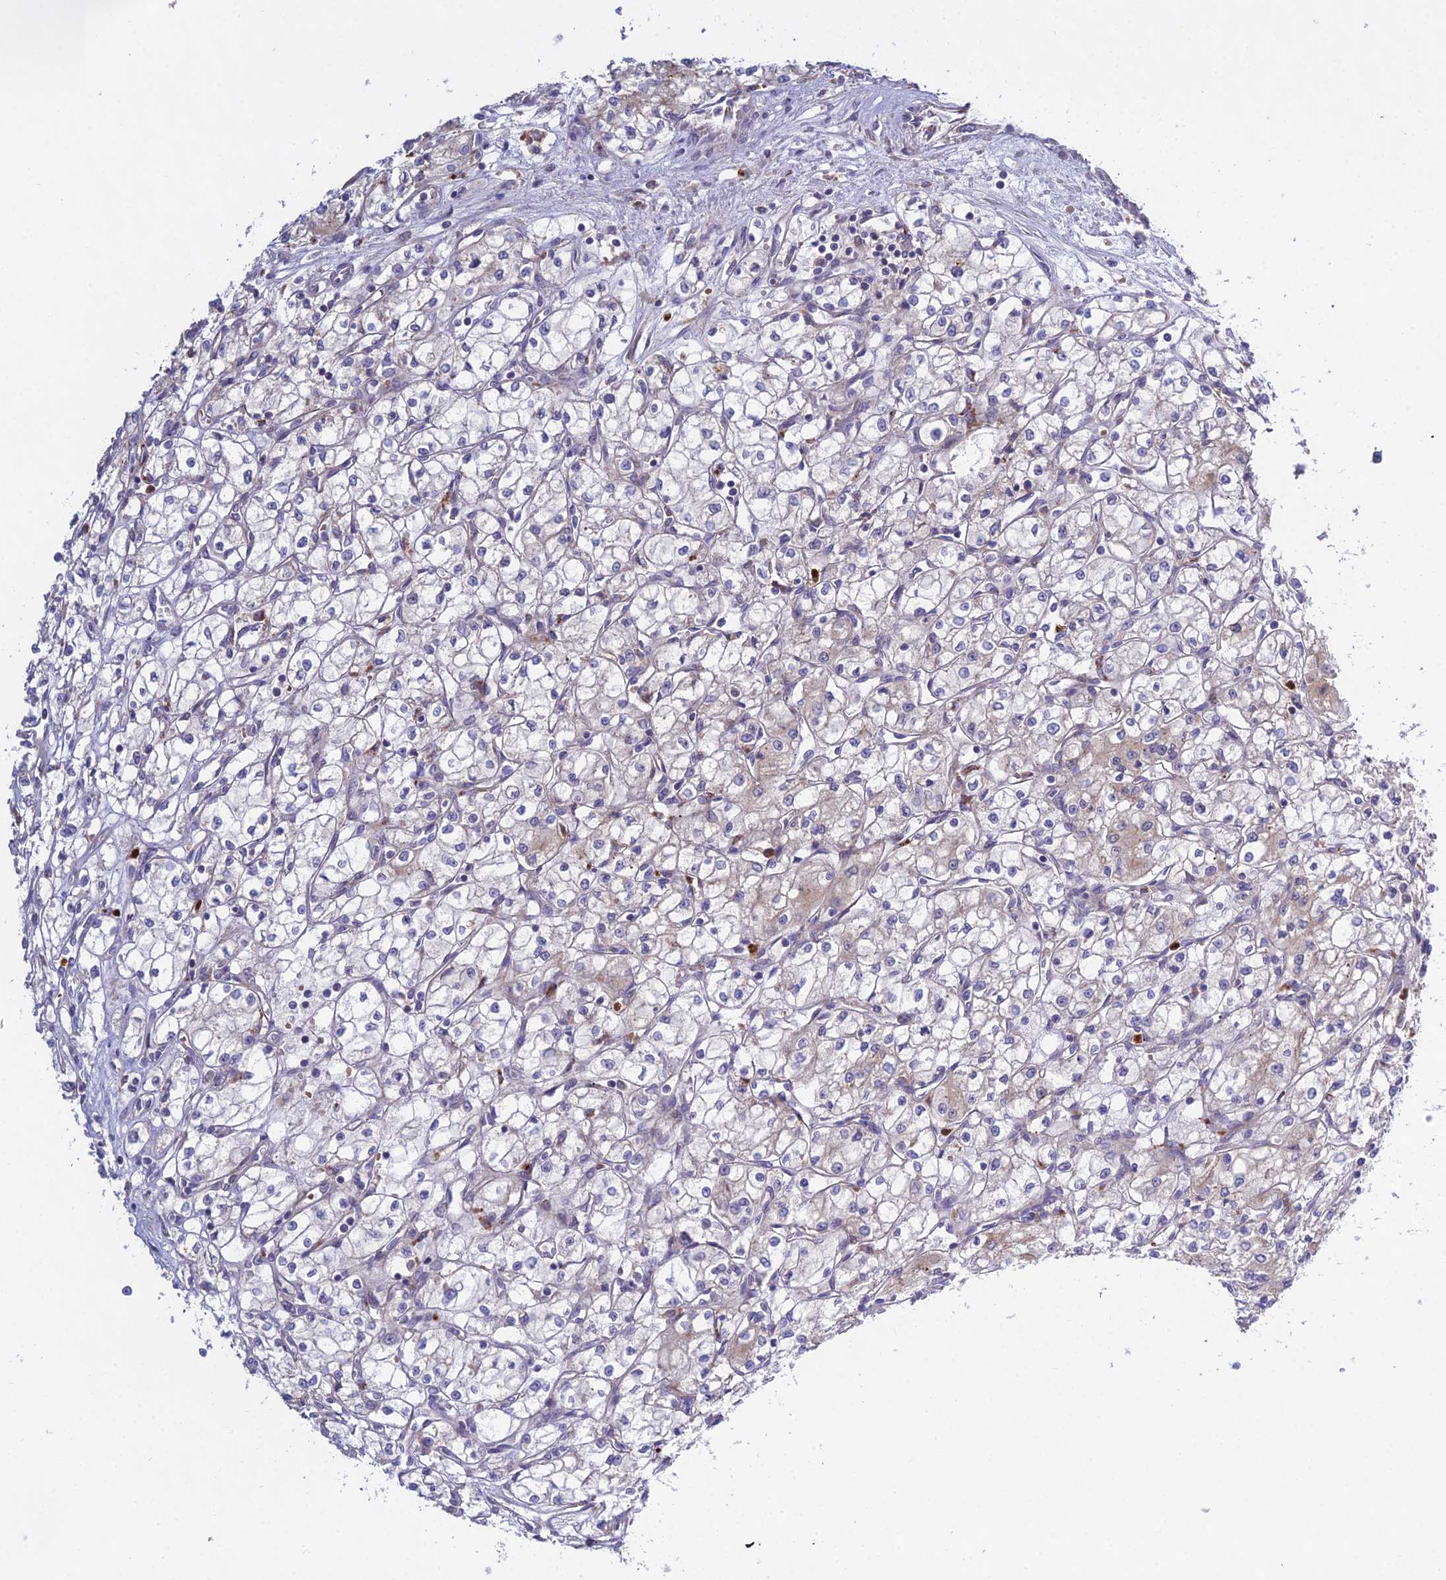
{"staining": {"intensity": "negative", "quantity": "none", "location": "none"}, "tissue": "renal cancer", "cell_type": "Tumor cells", "image_type": "cancer", "snomed": [{"axis": "morphology", "description": "Adenocarcinoma, NOS"}, {"axis": "topography", "description": "Kidney"}], "caption": "Tumor cells show no significant expression in renal cancer (adenocarcinoma).", "gene": "EID2", "patient": {"sex": "male", "age": 59}}